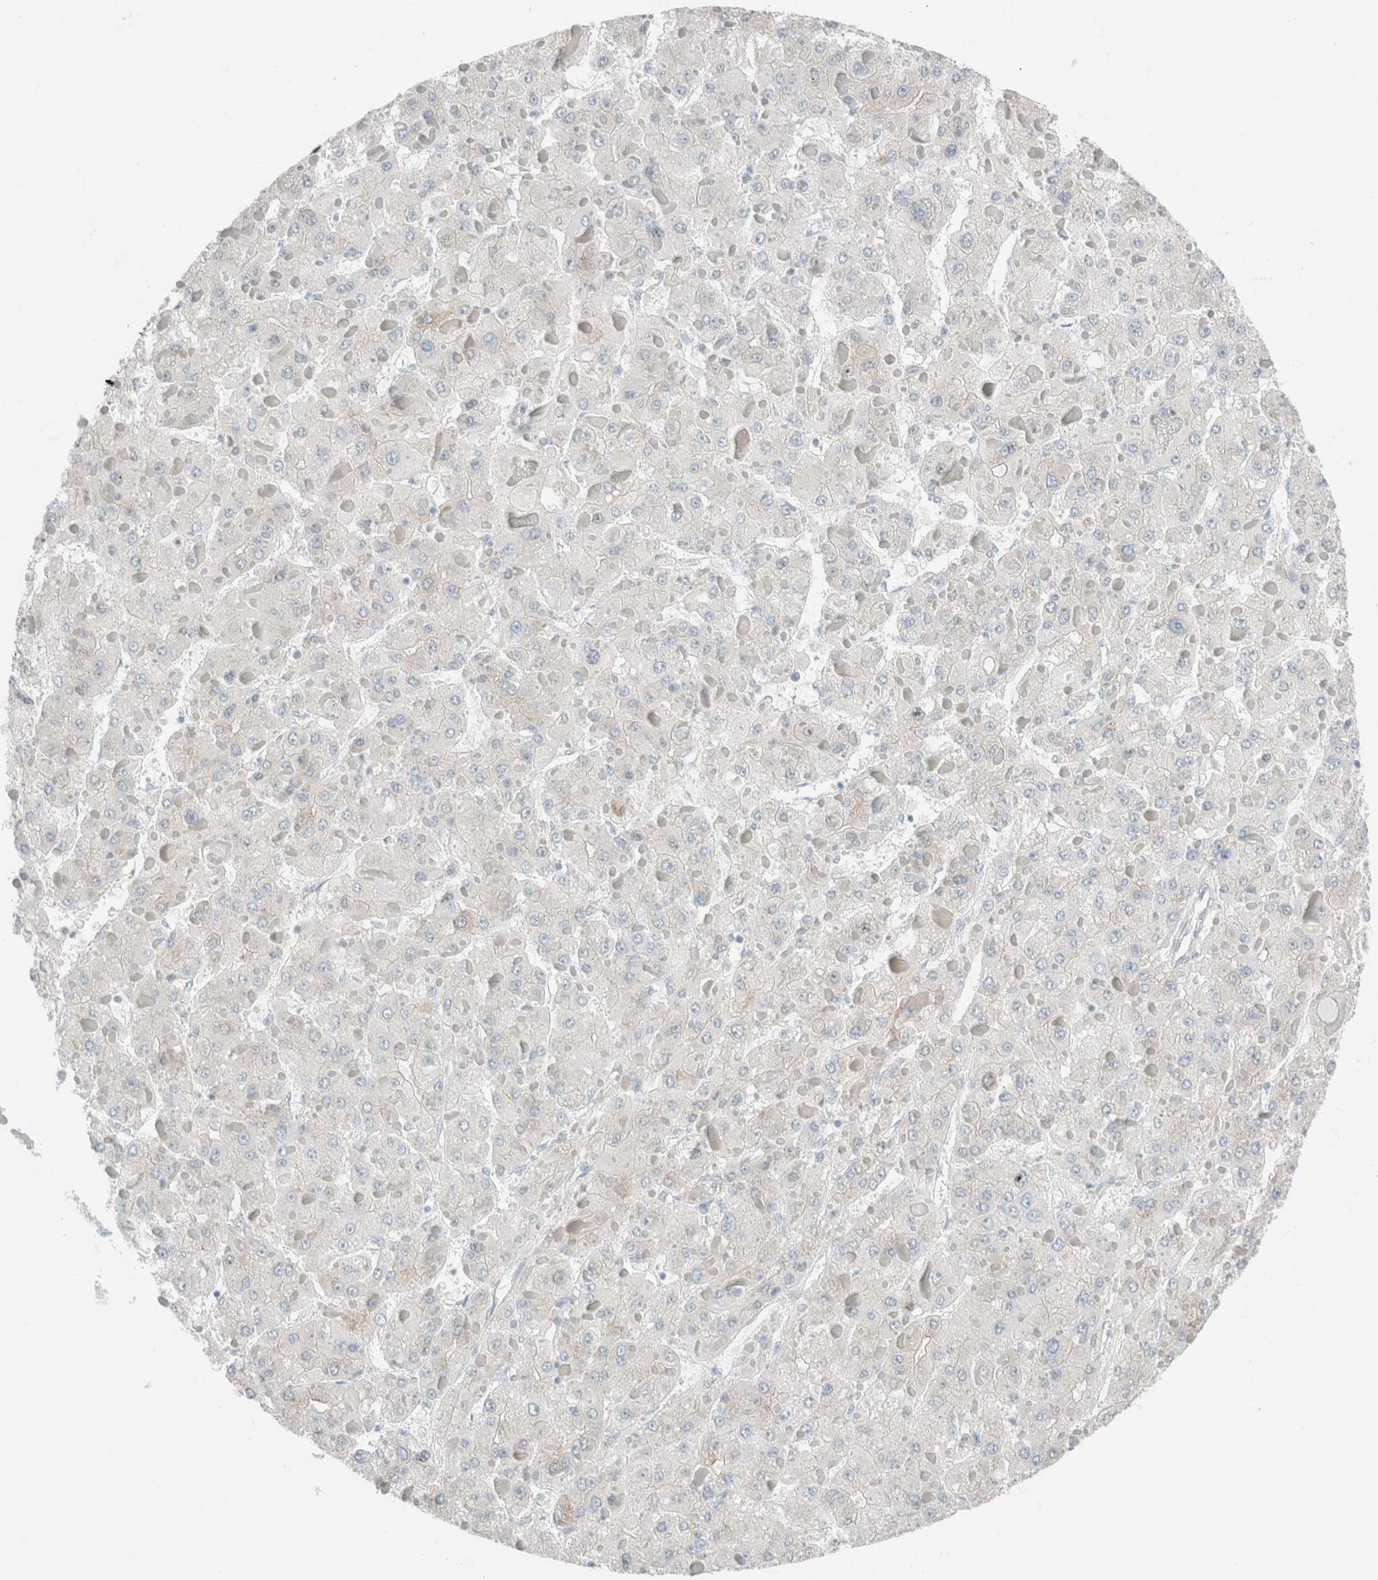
{"staining": {"intensity": "negative", "quantity": "none", "location": "none"}, "tissue": "liver cancer", "cell_type": "Tumor cells", "image_type": "cancer", "snomed": [{"axis": "morphology", "description": "Carcinoma, Hepatocellular, NOS"}, {"axis": "topography", "description": "Liver"}], "caption": "Human hepatocellular carcinoma (liver) stained for a protein using immunohistochemistry shows no expression in tumor cells.", "gene": "CASC3", "patient": {"sex": "female", "age": 73}}